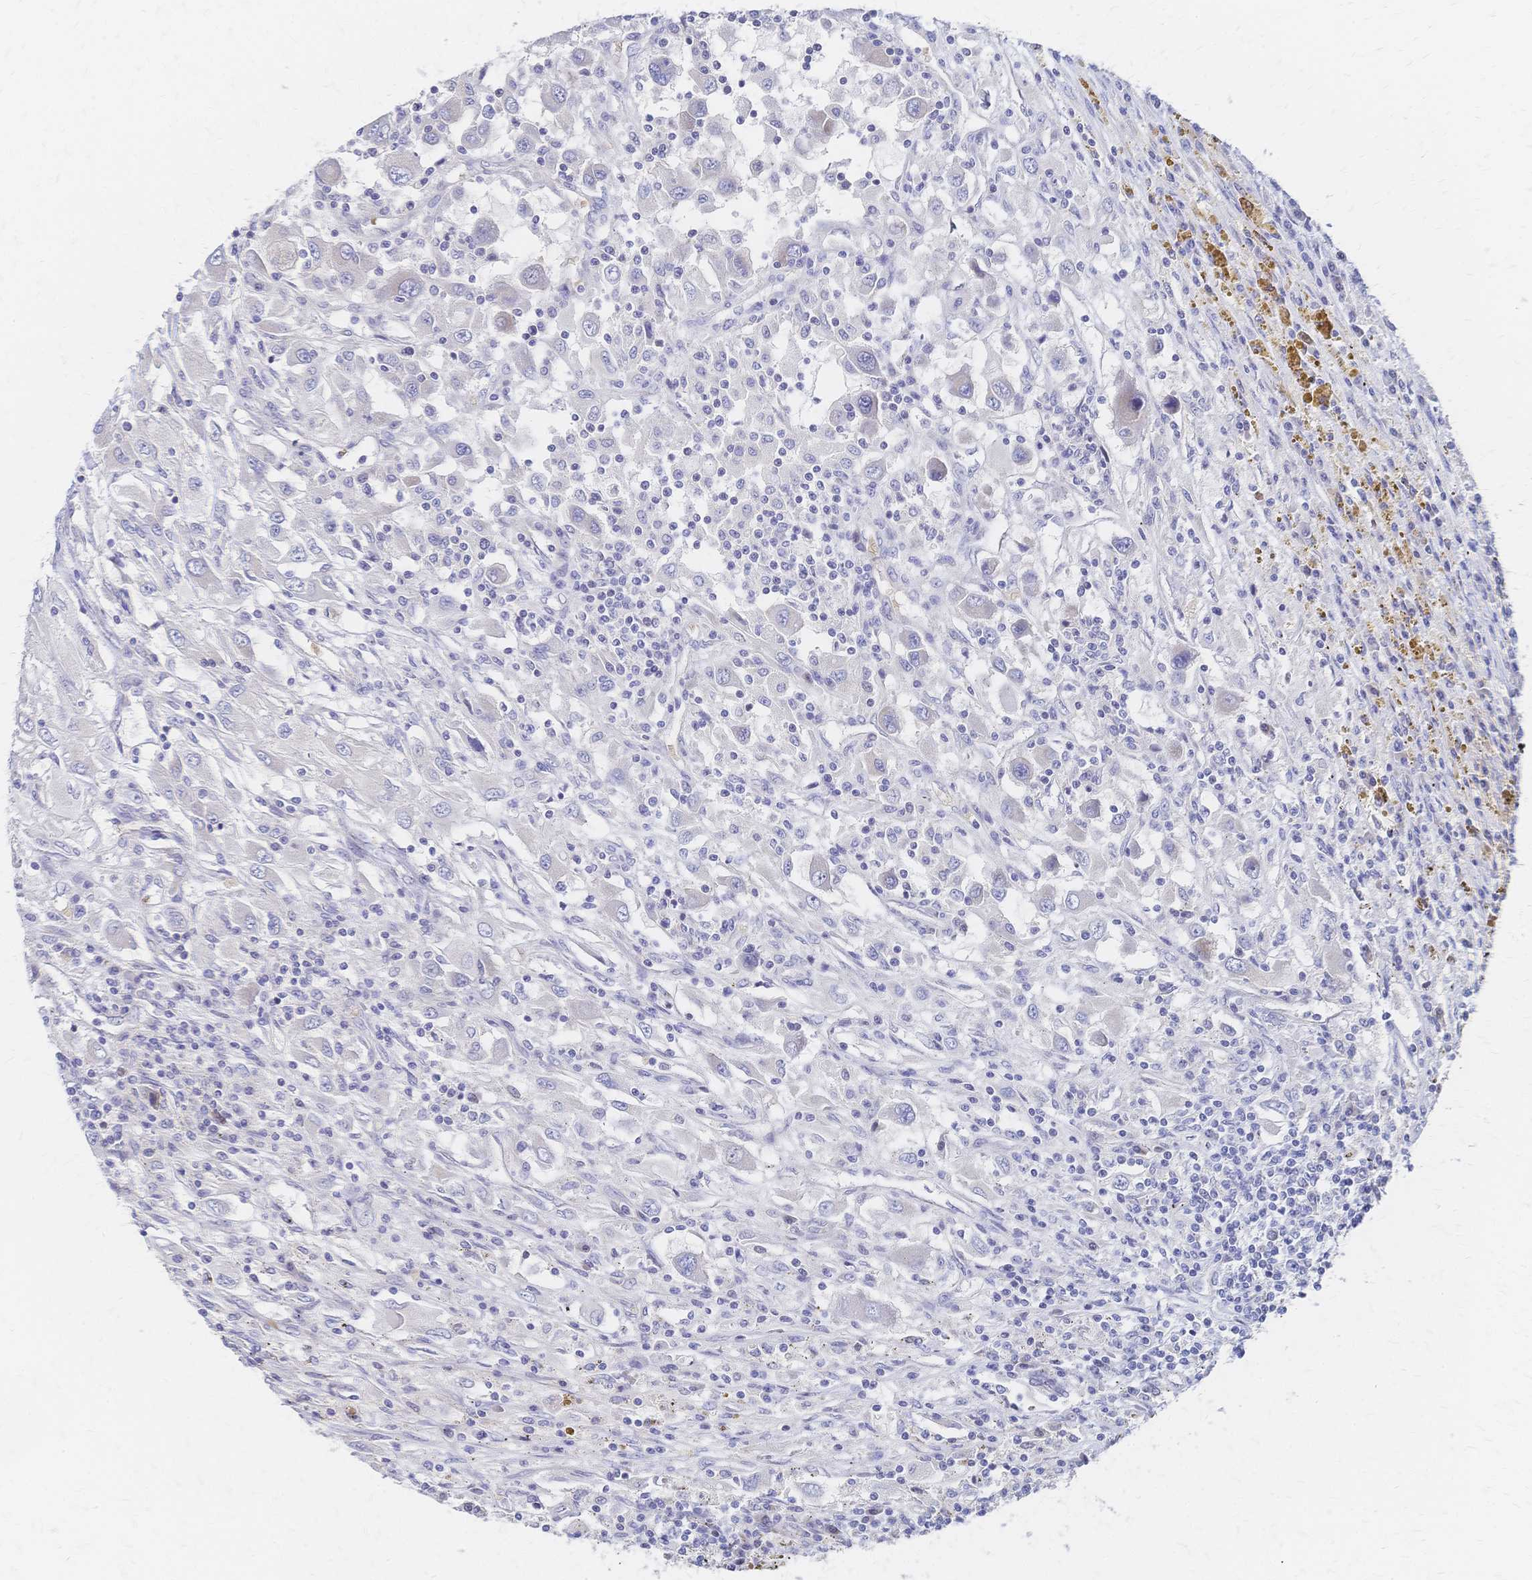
{"staining": {"intensity": "negative", "quantity": "none", "location": "none"}, "tissue": "renal cancer", "cell_type": "Tumor cells", "image_type": "cancer", "snomed": [{"axis": "morphology", "description": "Adenocarcinoma, NOS"}, {"axis": "topography", "description": "Kidney"}], "caption": "IHC of adenocarcinoma (renal) reveals no expression in tumor cells.", "gene": "SLC5A1", "patient": {"sex": "female", "age": 67}}